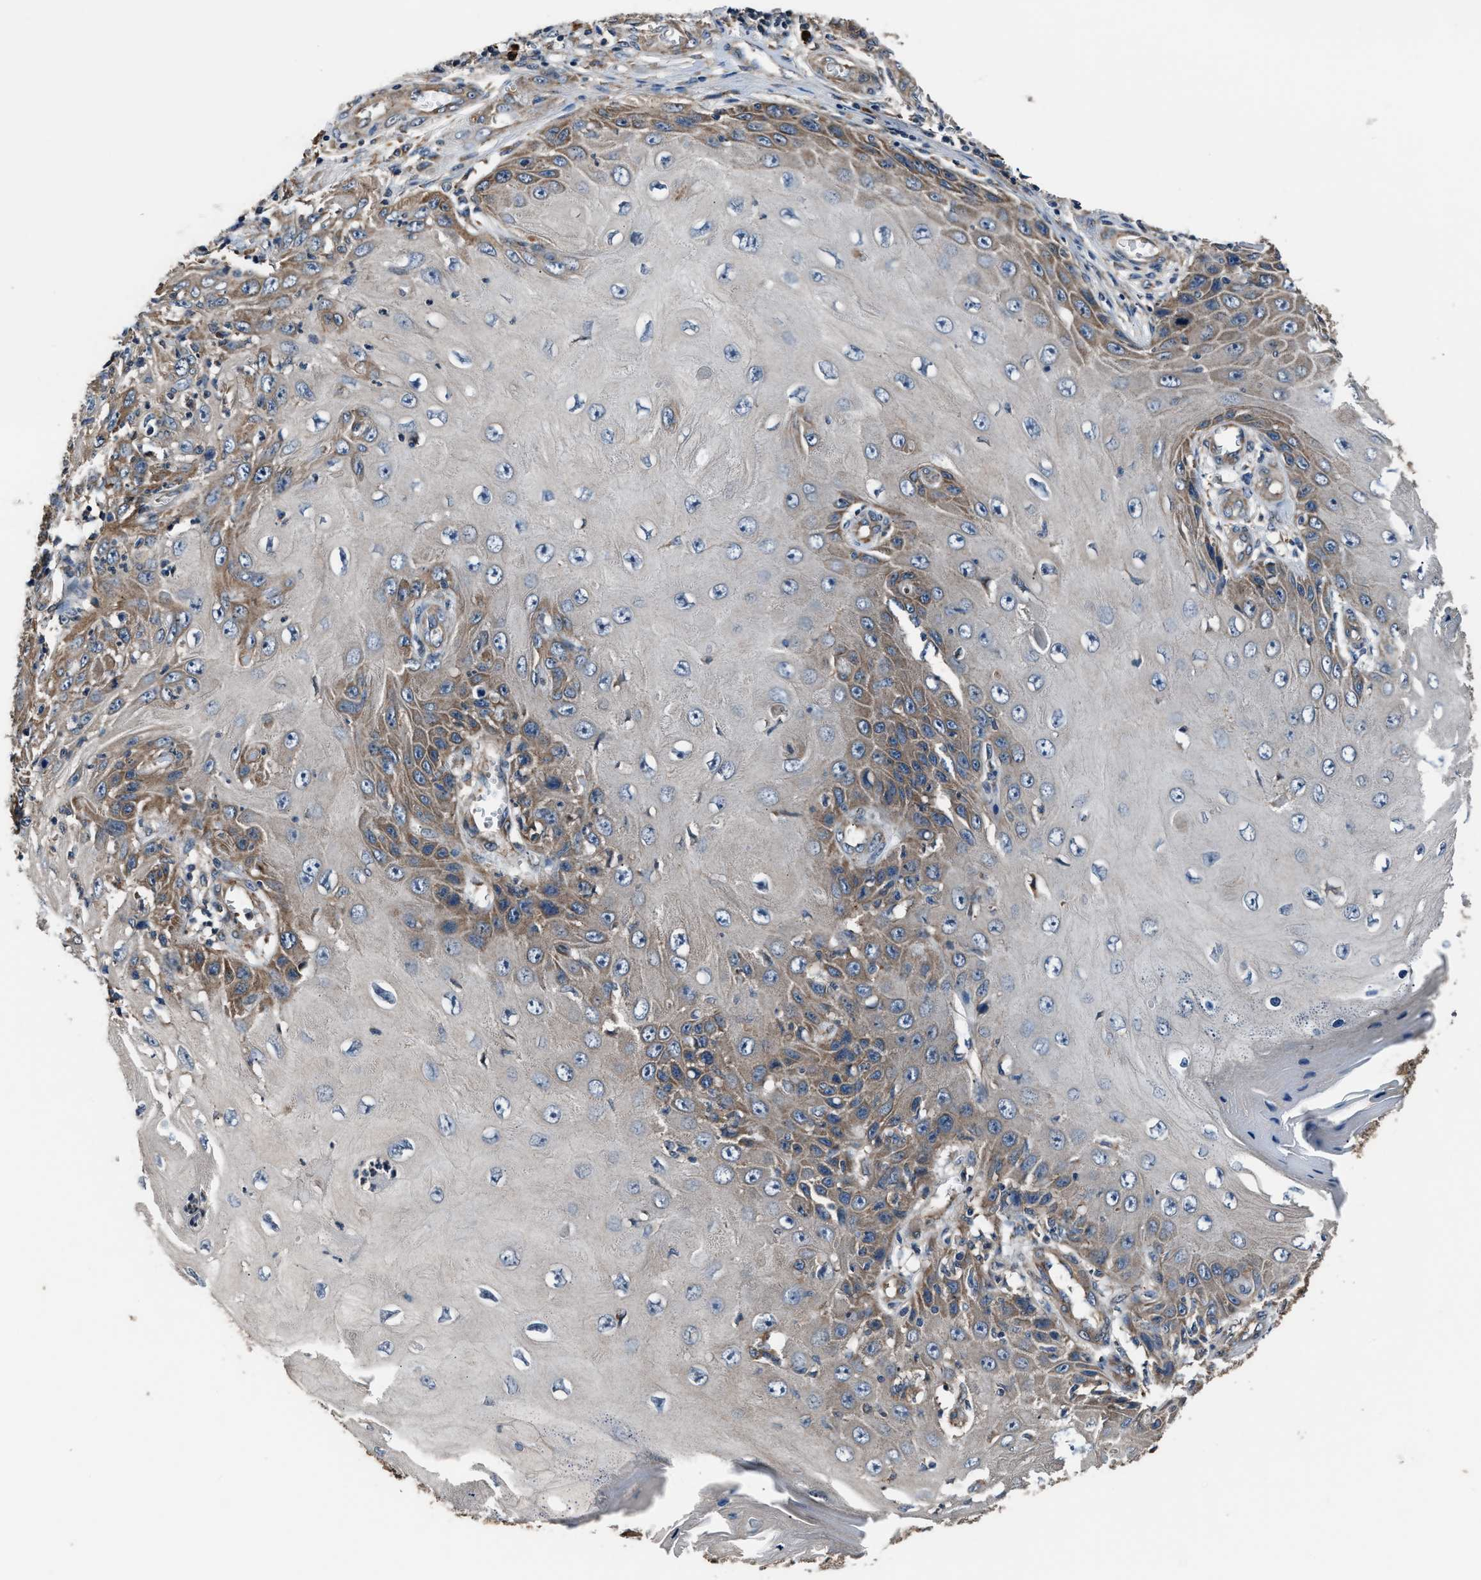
{"staining": {"intensity": "moderate", "quantity": "<25%", "location": "cytoplasmic/membranous"}, "tissue": "skin cancer", "cell_type": "Tumor cells", "image_type": "cancer", "snomed": [{"axis": "morphology", "description": "Squamous cell carcinoma, NOS"}, {"axis": "topography", "description": "Skin"}], "caption": "This image shows immunohistochemistry staining of squamous cell carcinoma (skin), with low moderate cytoplasmic/membranous positivity in about <25% of tumor cells.", "gene": "IMPDH2", "patient": {"sex": "female", "age": 73}}